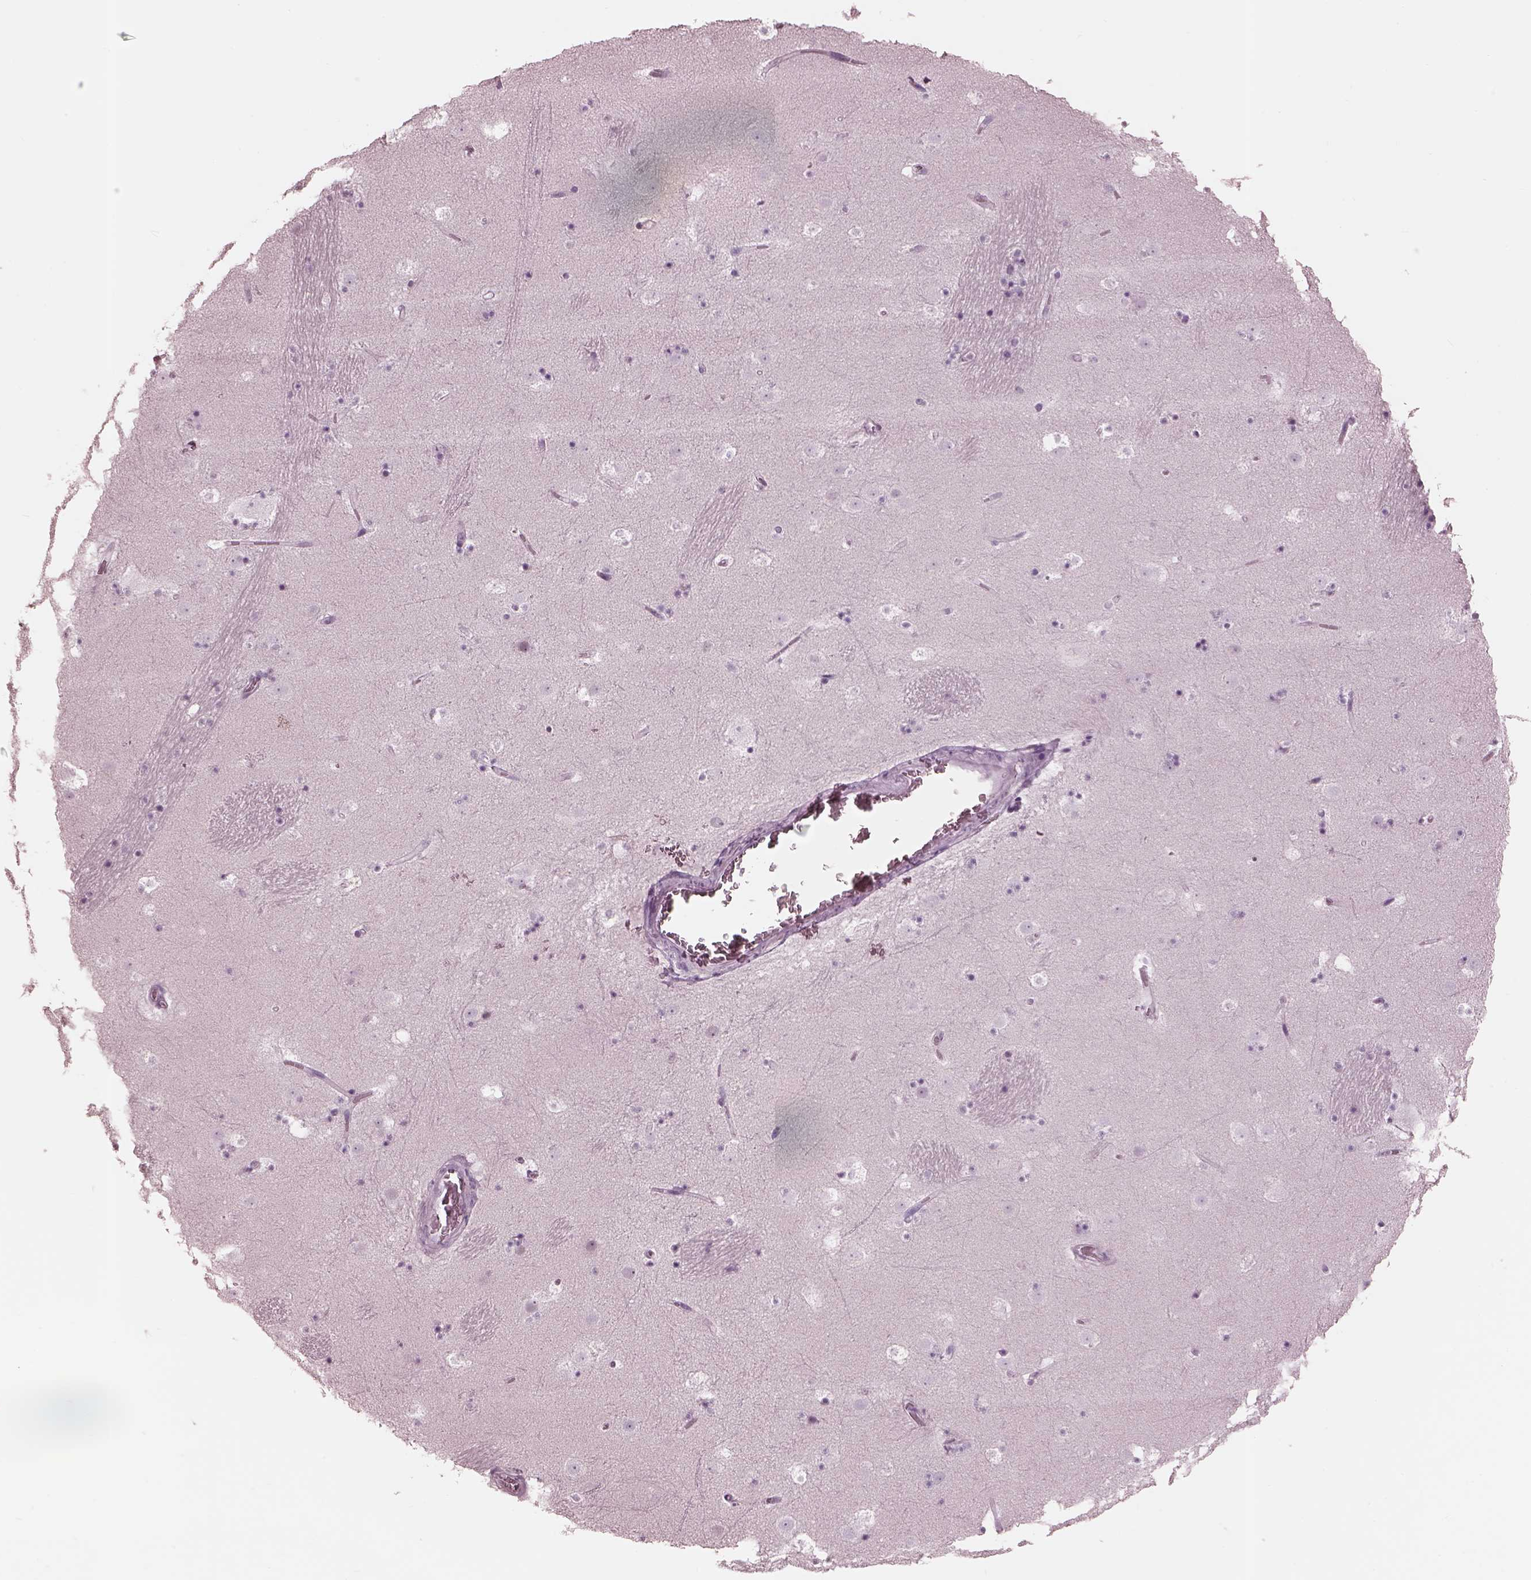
{"staining": {"intensity": "negative", "quantity": "none", "location": "none"}, "tissue": "caudate", "cell_type": "Glial cells", "image_type": "normal", "snomed": [{"axis": "morphology", "description": "Normal tissue, NOS"}, {"axis": "topography", "description": "Lateral ventricle wall"}], "caption": "Immunohistochemistry of normal human caudate shows no positivity in glial cells. (Brightfield microscopy of DAB (3,3'-diaminobenzidine) immunohistochemistry (IHC) at high magnification).", "gene": "GARIN4", "patient": {"sex": "male", "age": 37}}